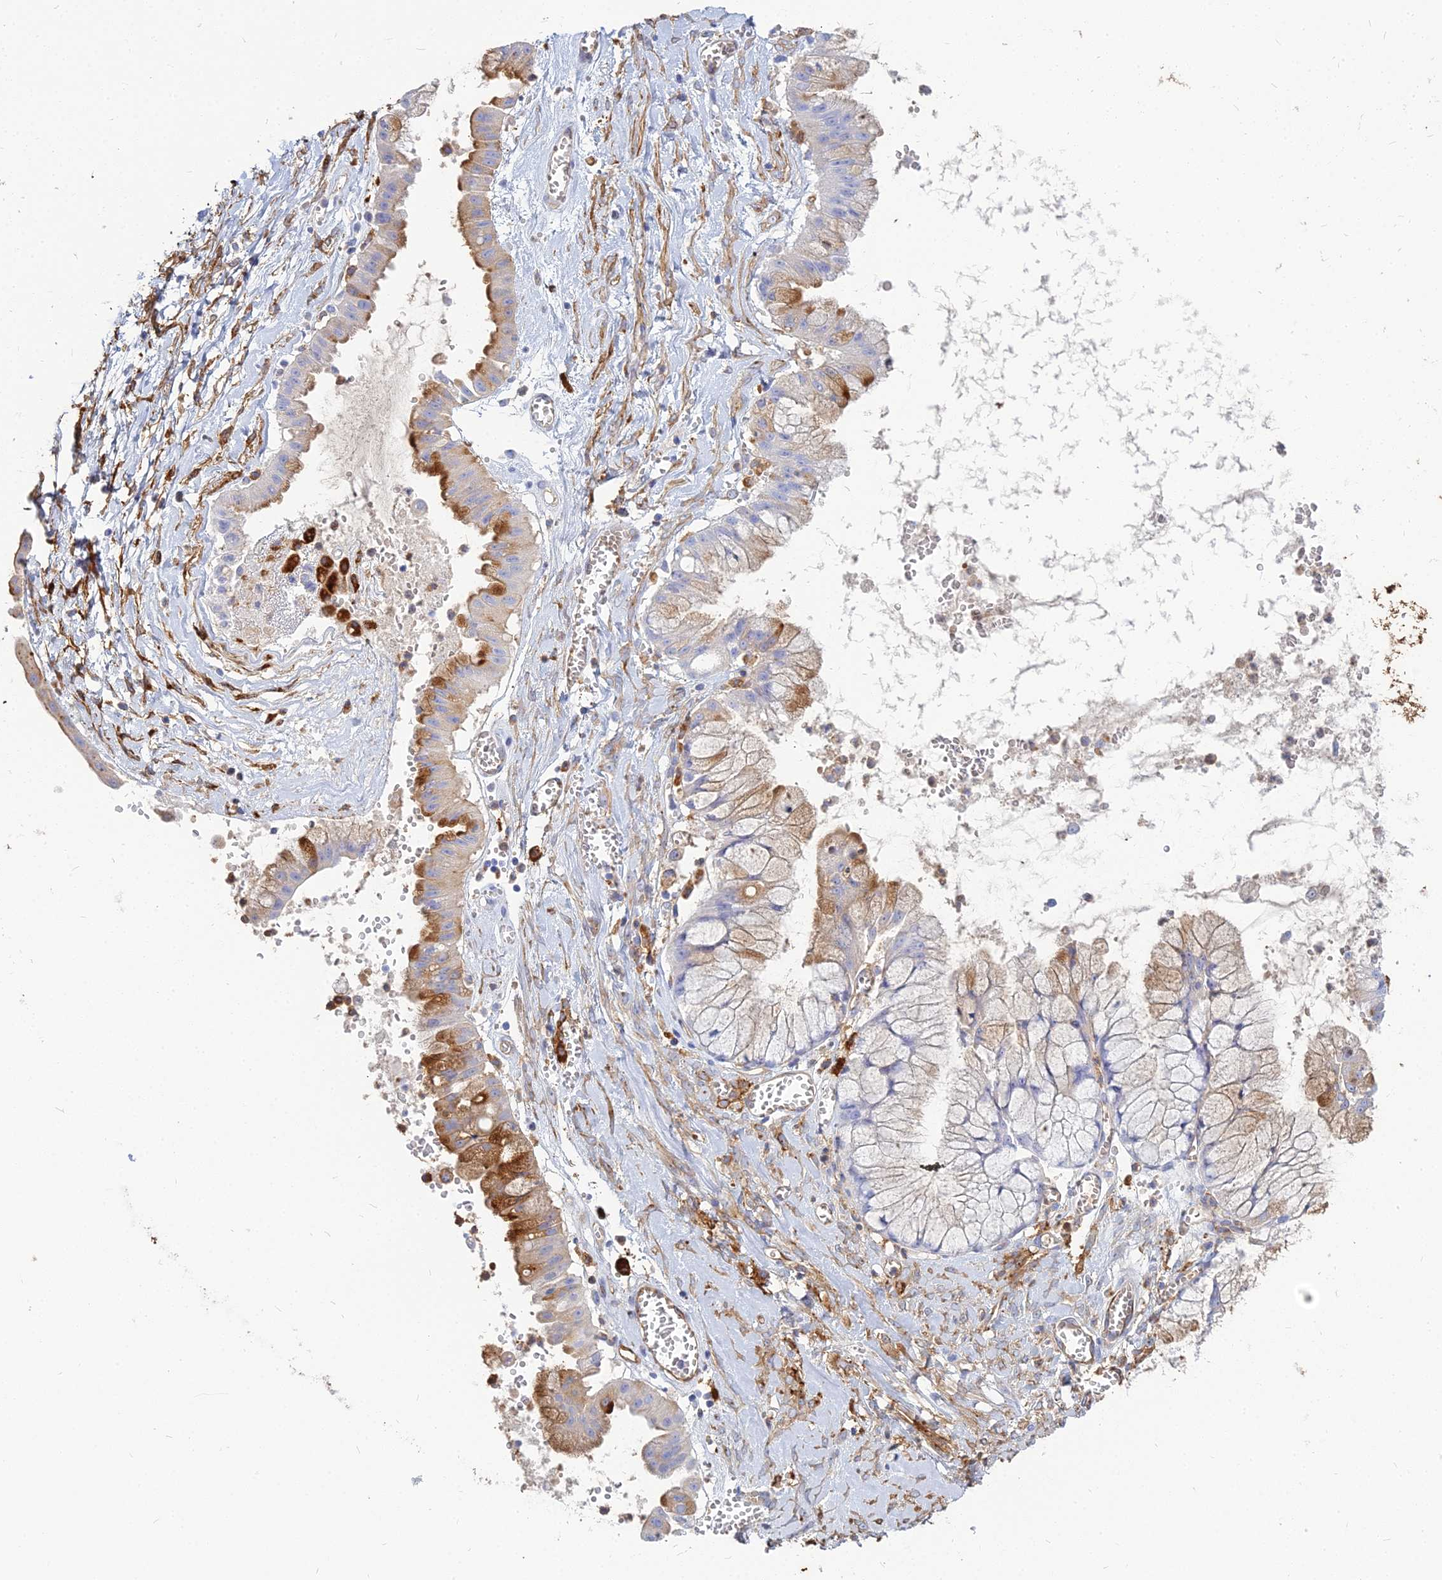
{"staining": {"intensity": "moderate", "quantity": "25%-75%", "location": "cytoplasmic/membranous"}, "tissue": "ovarian cancer", "cell_type": "Tumor cells", "image_type": "cancer", "snomed": [{"axis": "morphology", "description": "Cystadenocarcinoma, mucinous, NOS"}, {"axis": "topography", "description": "Ovary"}], "caption": "Ovarian cancer (mucinous cystadenocarcinoma) stained with a protein marker reveals moderate staining in tumor cells.", "gene": "VAT1", "patient": {"sex": "female", "age": 70}}